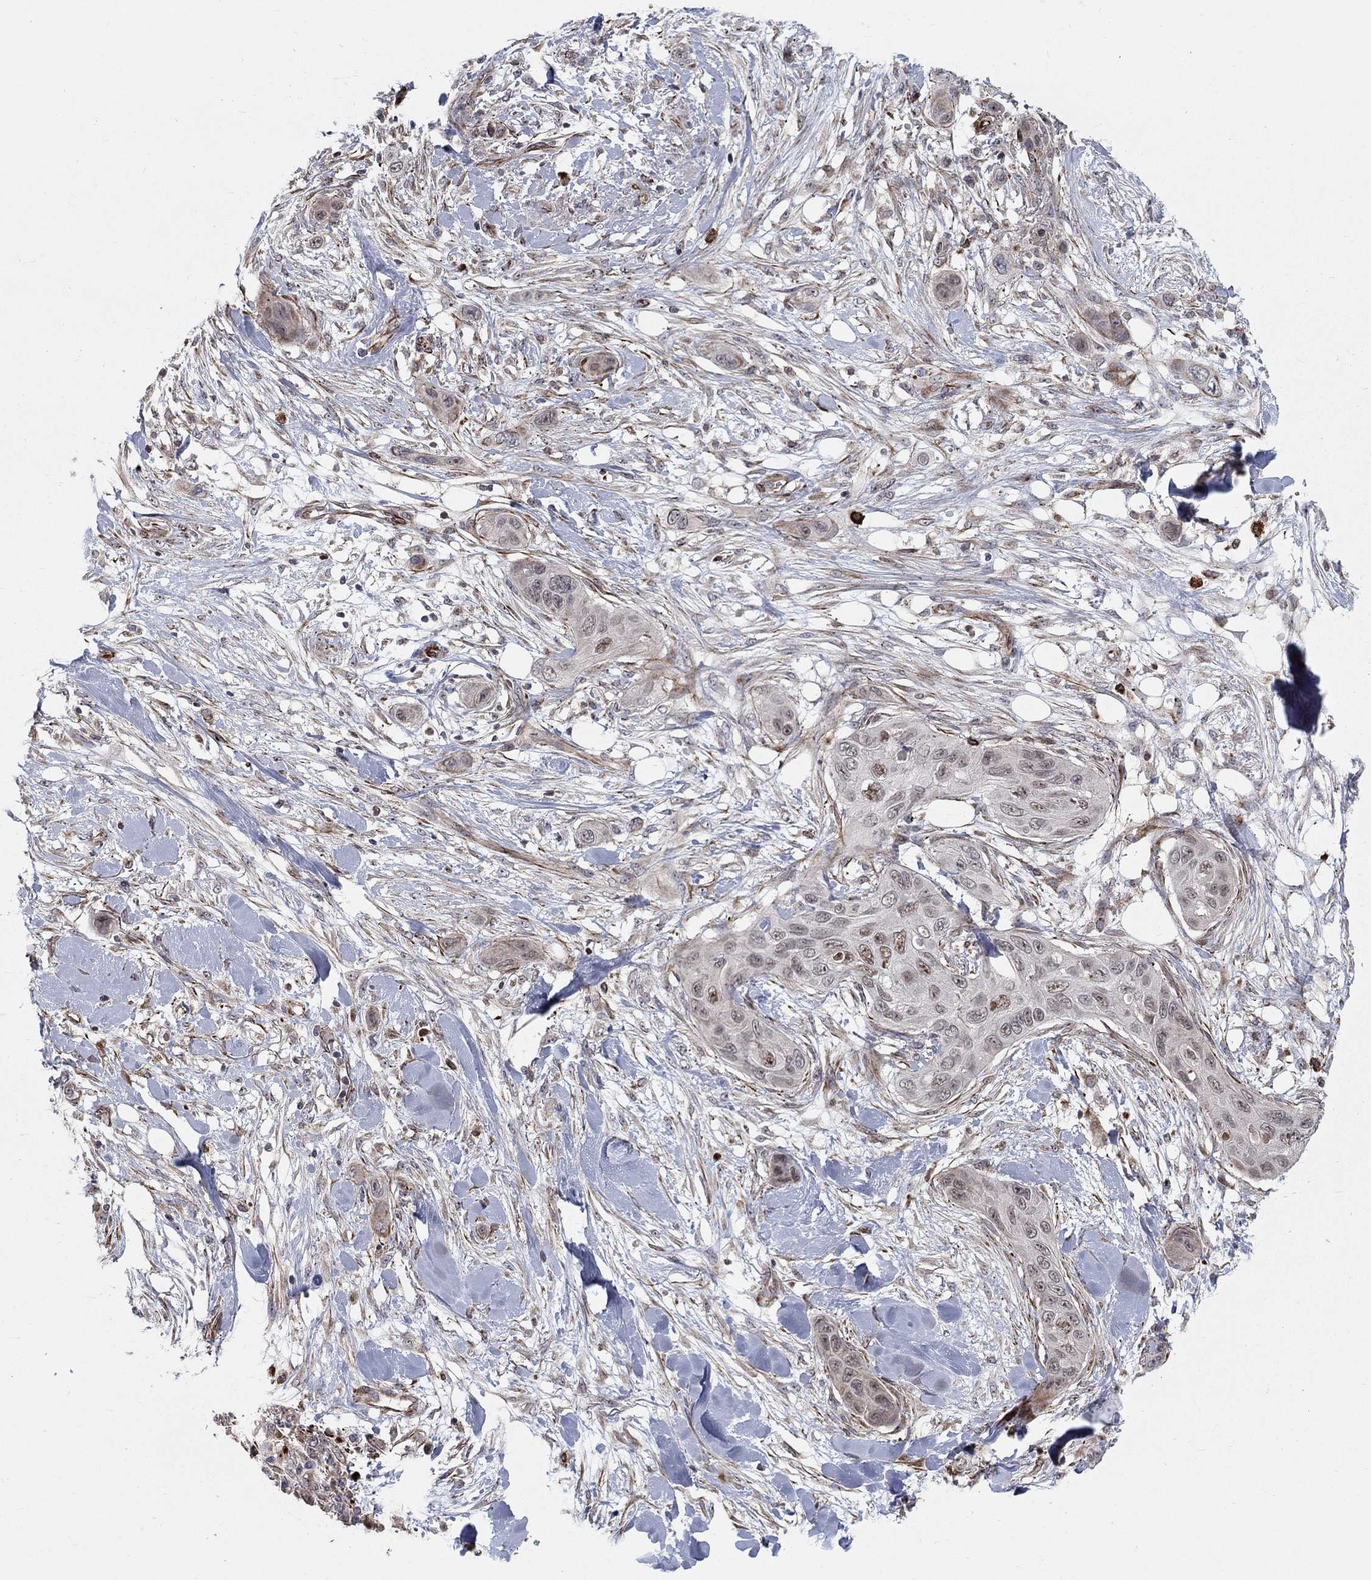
{"staining": {"intensity": "weak", "quantity": "<25%", "location": "nuclear"}, "tissue": "skin cancer", "cell_type": "Tumor cells", "image_type": "cancer", "snomed": [{"axis": "morphology", "description": "Squamous cell carcinoma, NOS"}, {"axis": "topography", "description": "Skin"}], "caption": "Tumor cells show no significant protein expression in skin squamous cell carcinoma. Nuclei are stained in blue.", "gene": "MSRA", "patient": {"sex": "male", "age": 78}}